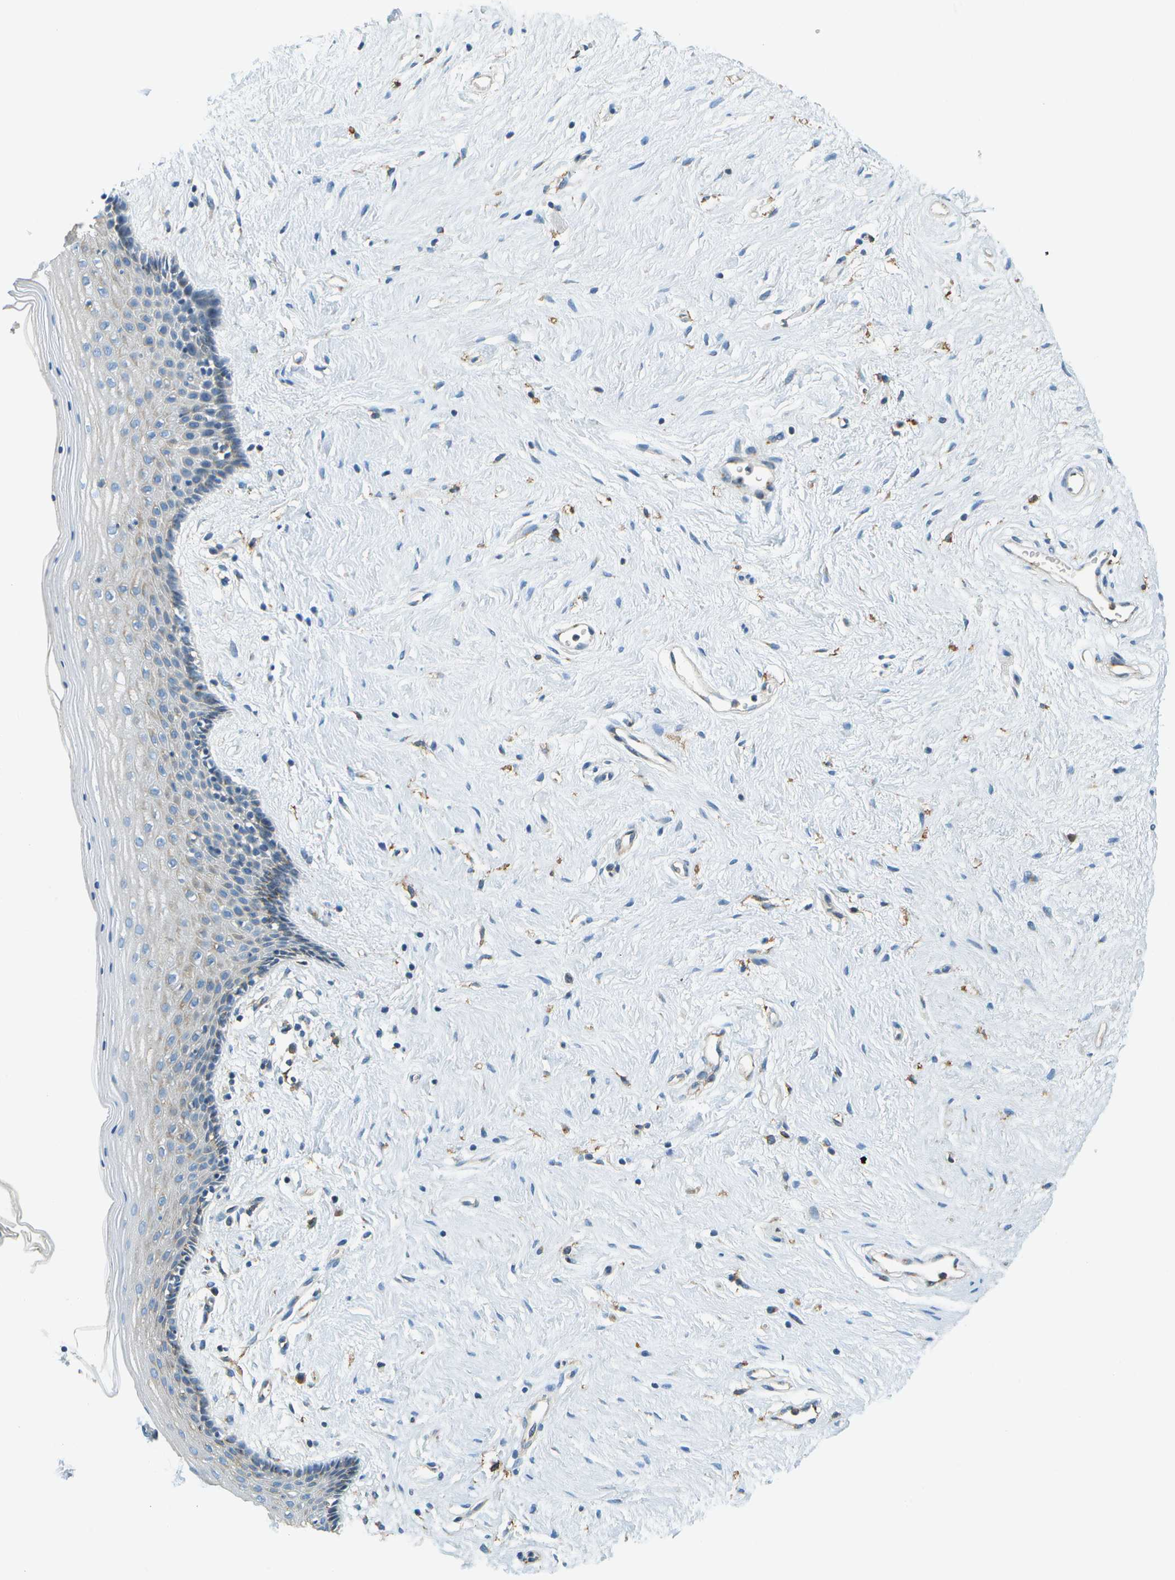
{"staining": {"intensity": "negative", "quantity": "none", "location": "none"}, "tissue": "vagina", "cell_type": "Squamous epithelial cells", "image_type": "normal", "snomed": [{"axis": "morphology", "description": "Normal tissue, NOS"}, {"axis": "topography", "description": "Vagina"}], "caption": "This is a image of IHC staining of normal vagina, which shows no positivity in squamous epithelial cells.", "gene": "CLTC", "patient": {"sex": "female", "age": 44}}